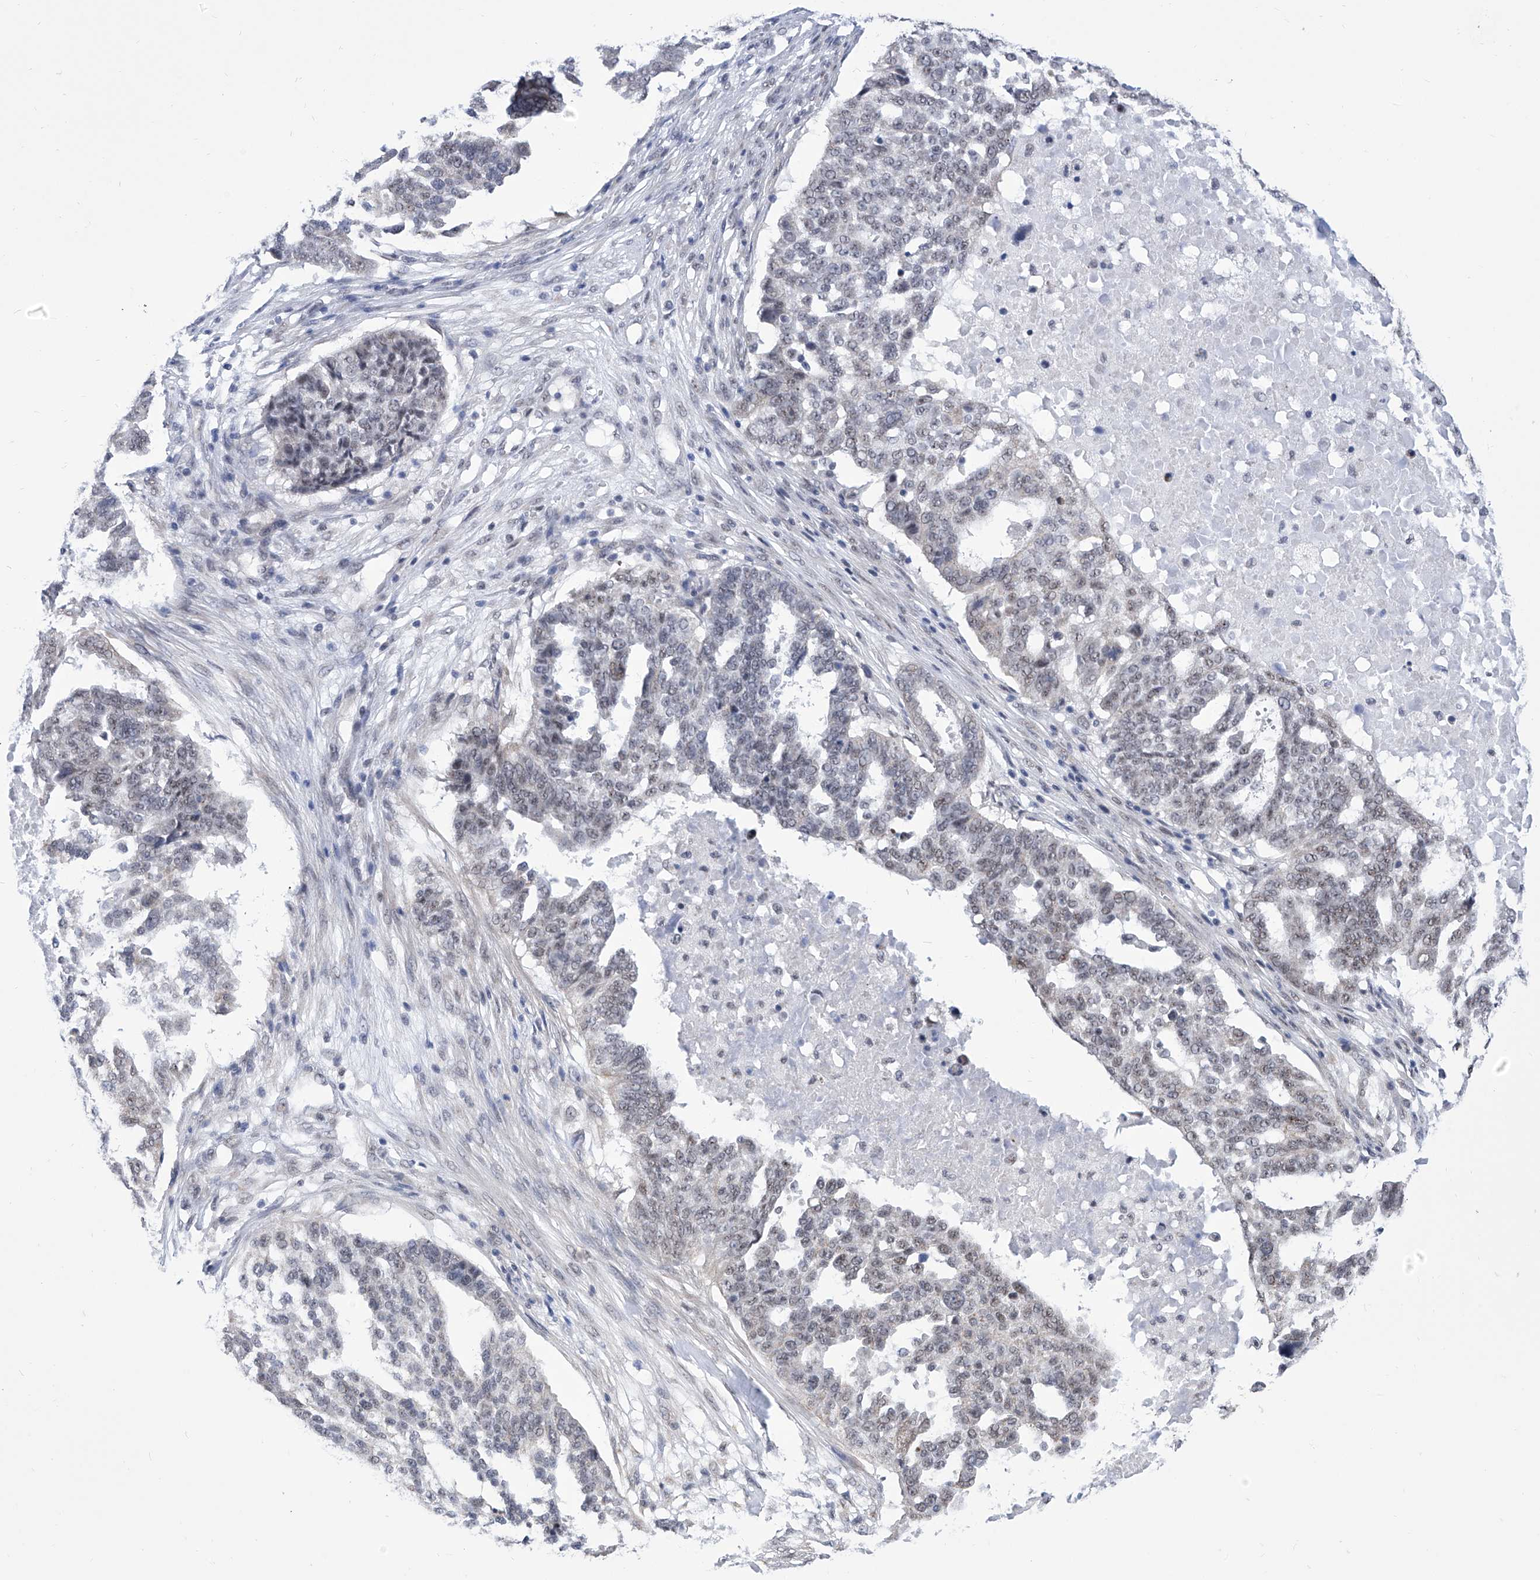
{"staining": {"intensity": "weak", "quantity": "<25%", "location": "nuclear"}, "tissue": "ovarian cancer", "cell_type": "Tumor cells", "image_type": "cancer", "snomed": [{"axis": "morphology", "description": "Cystadenocarcinoma, serous, NOS"}, {"axis": "topography", "description": "Ovary"}], "caption": "Ovarian cancer (serous cystadenocarcinoma) was stained to show a protein in brown. There is no significant positivity in tumor cells. (IHC, brightfield microscopy, high magnification).", "gene": "SART1", "patient": {"sex": "female", "age": 59}}